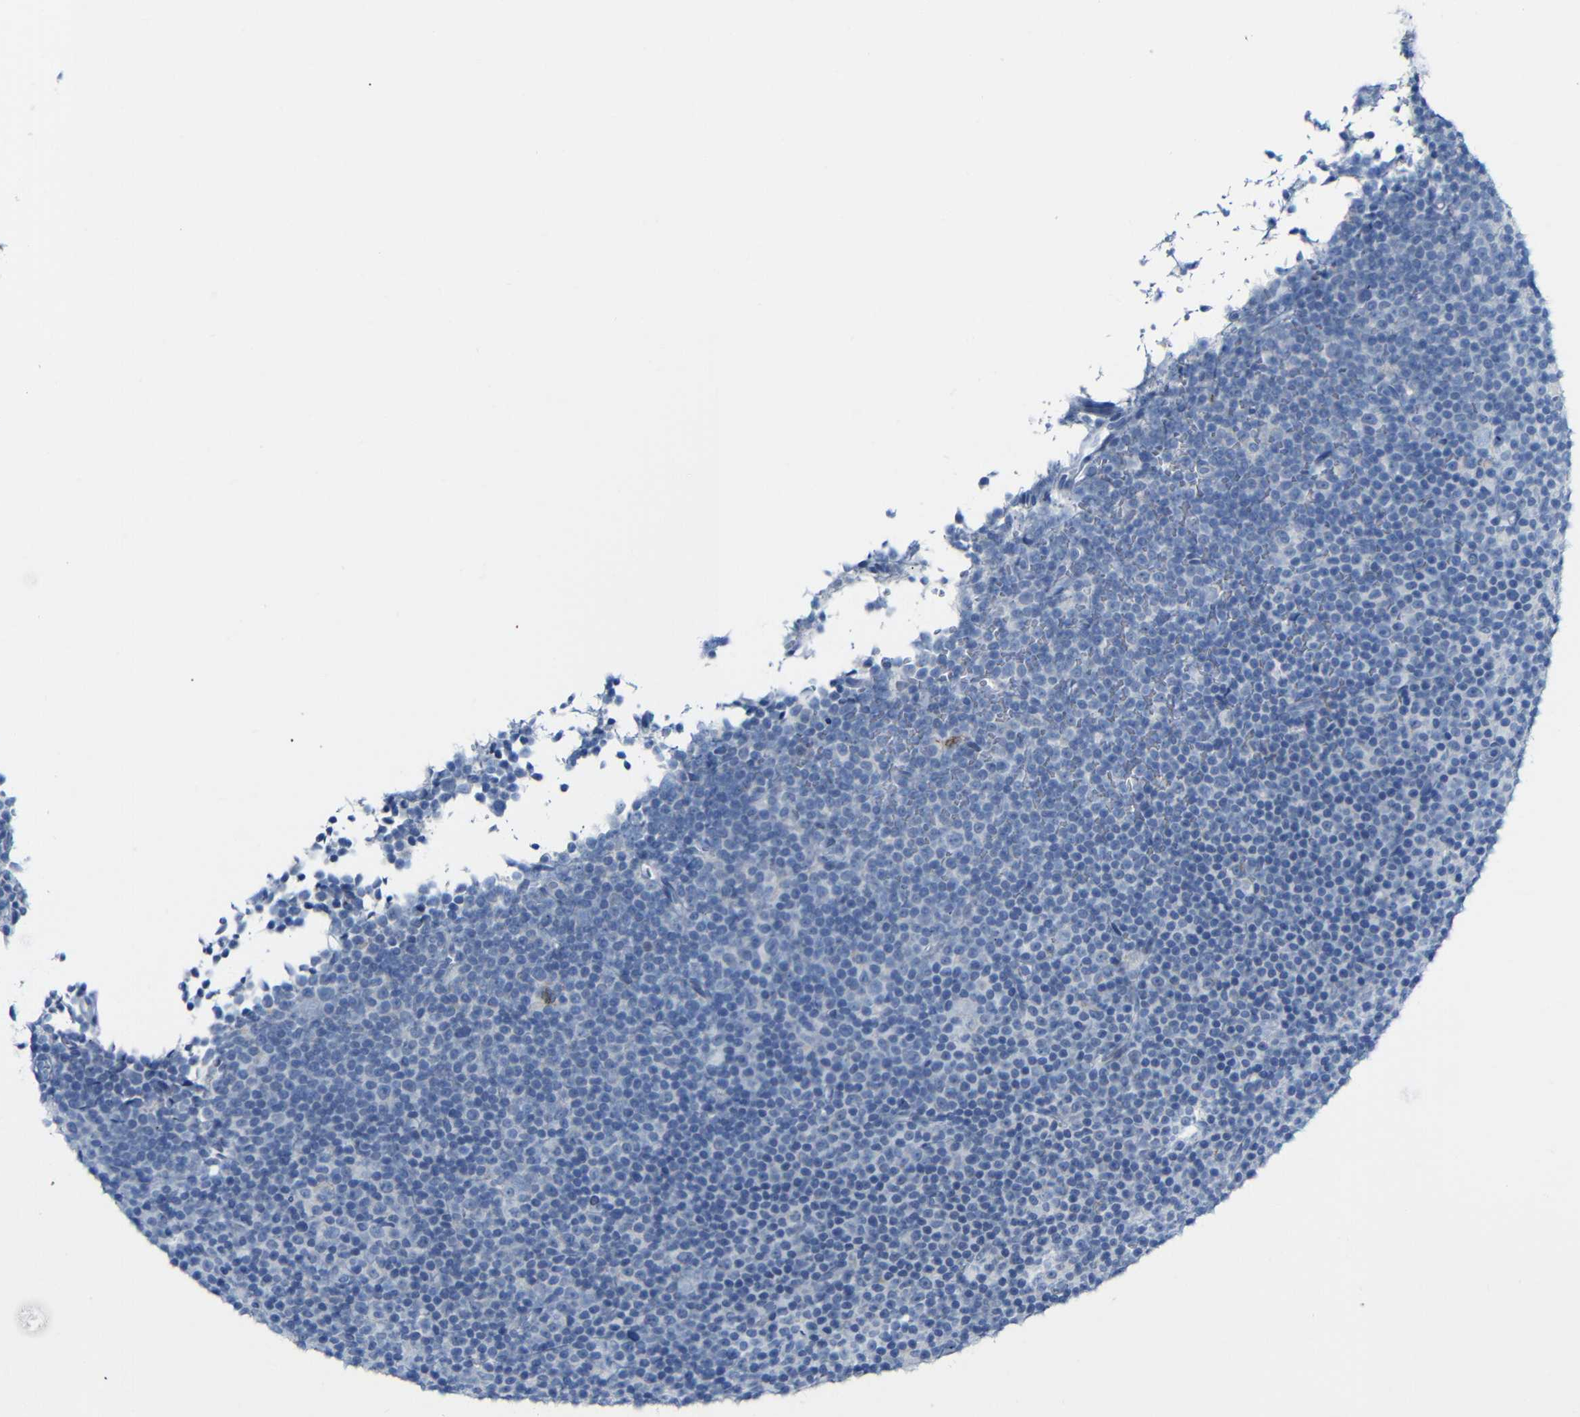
{"staining": {"intensity": "negative", "quantity": "none", "location": "none"}, "tissue": "lymphoma", "cell_type": "Tumor cells", "image_type": "cancer", "snomed": [{"axis": "morphology", "description": "Malignant lymphoma, non-Hodgkin's type, Low grade"}, {"axis": "topography", "description": "Lymph node"}], "caption": "Tumor cells are negative for brown protein staining in malignant lymphoma, non-Hodgkin's type (low-grade). (IHC, brightfield microscopy, high magnification).", "gene": "C15orf48", "patient": {"sex": "female", "age": 67}}